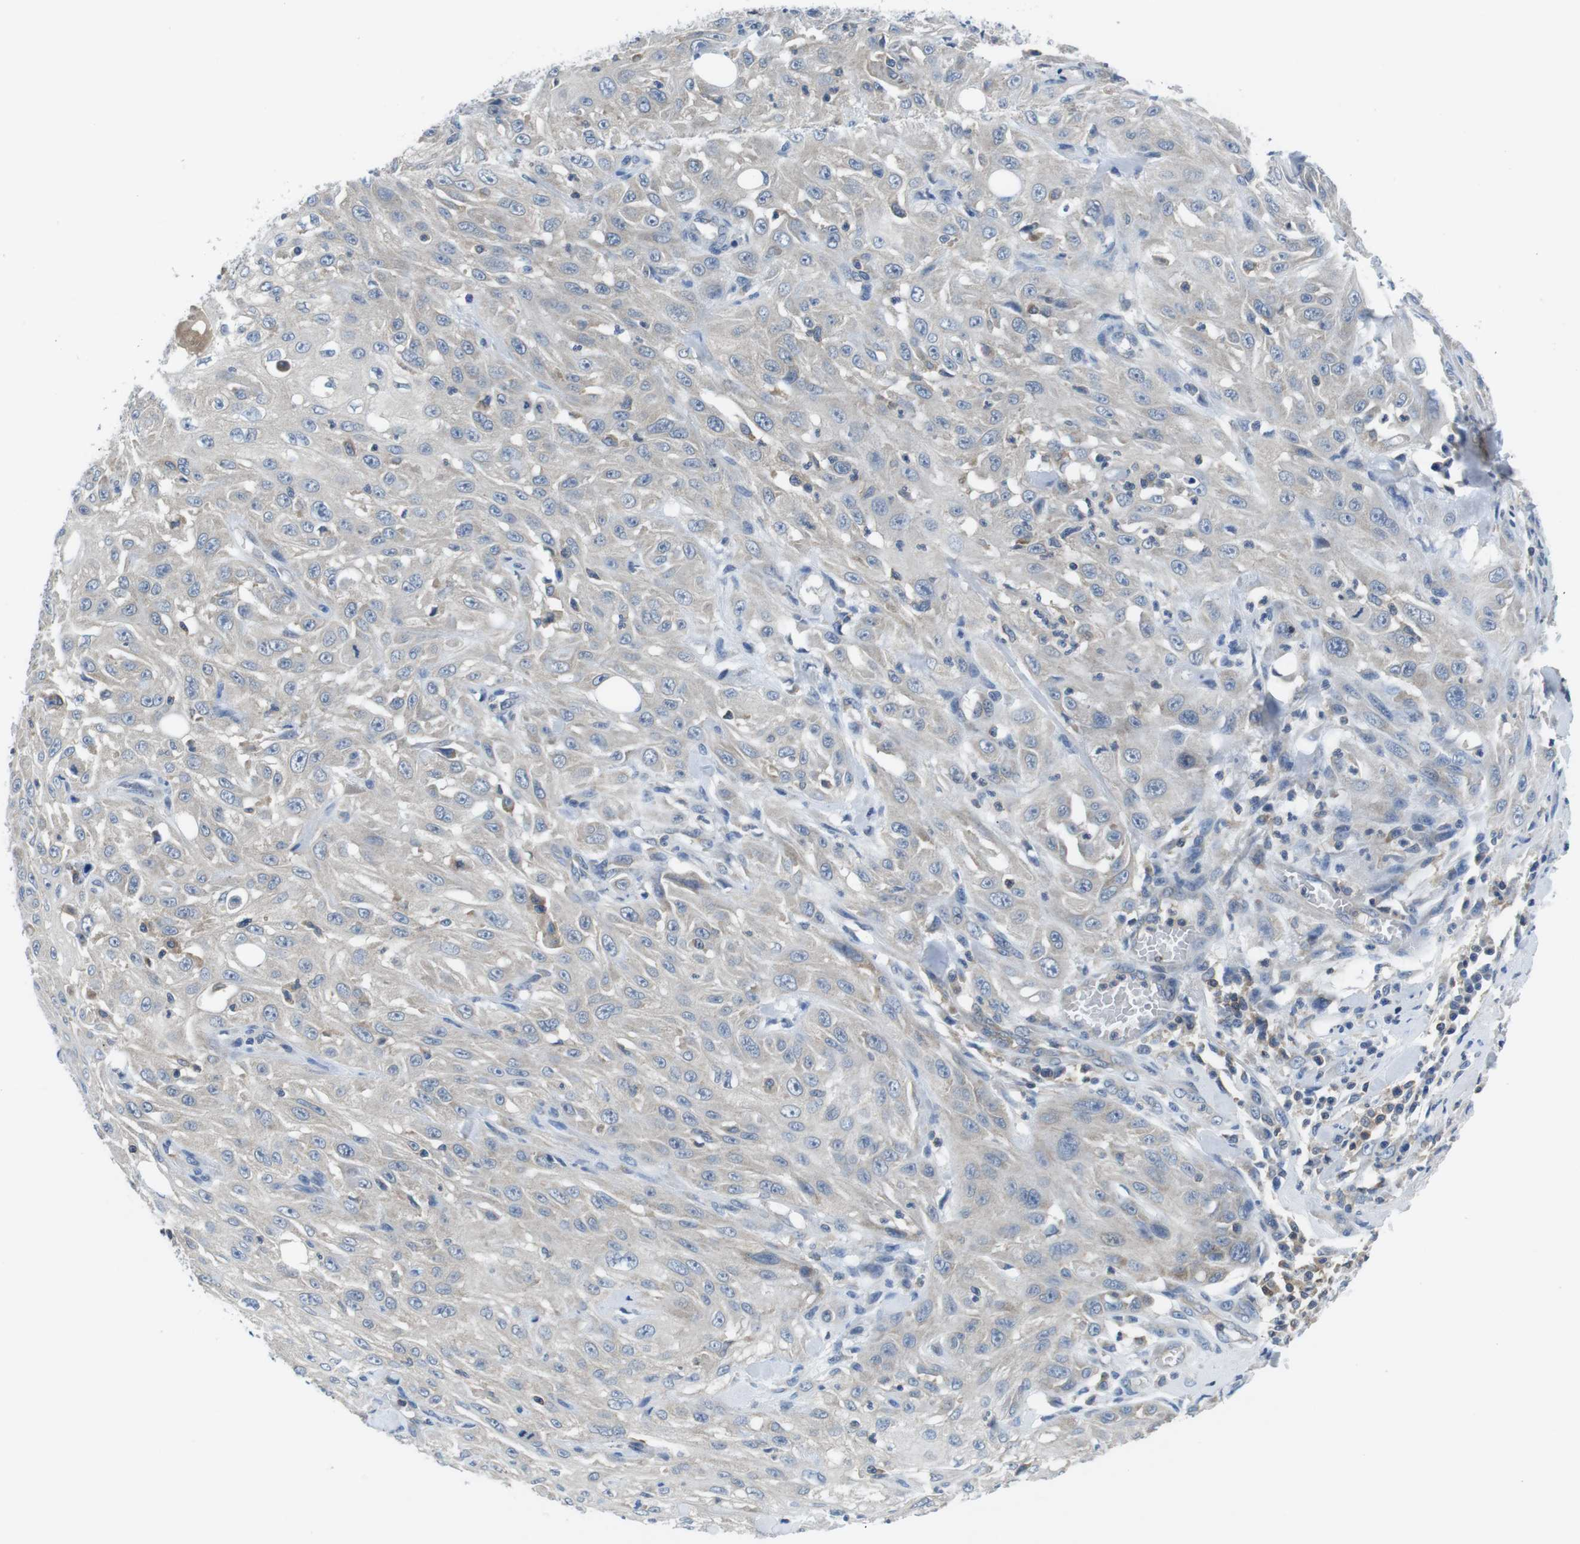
{"staining": {"intensity": "negative", "quantity": "none", "location": "none"}, "tissue": "skin cancer", "cell_type": "Tumor cells", "image_type": "cancer", "snomed": [{"axis": "morphology", "description": "Squamous cell carcinoma, NOS"}, {"axis": "morphology", "description": "Squamous cell carcinoma, metastatic, NOS"}, {"axis": "topography", "description": "Skin"}, {"axis": "topography", "description": "Lymph node"}], "caption": "This is an IHC histopathology image of human metastatic squamous cell carcinoma (skin). There is no staining in tumor cells.", "gene": "PIK3CD", "patient": {"sex": "male", "age": 75}}